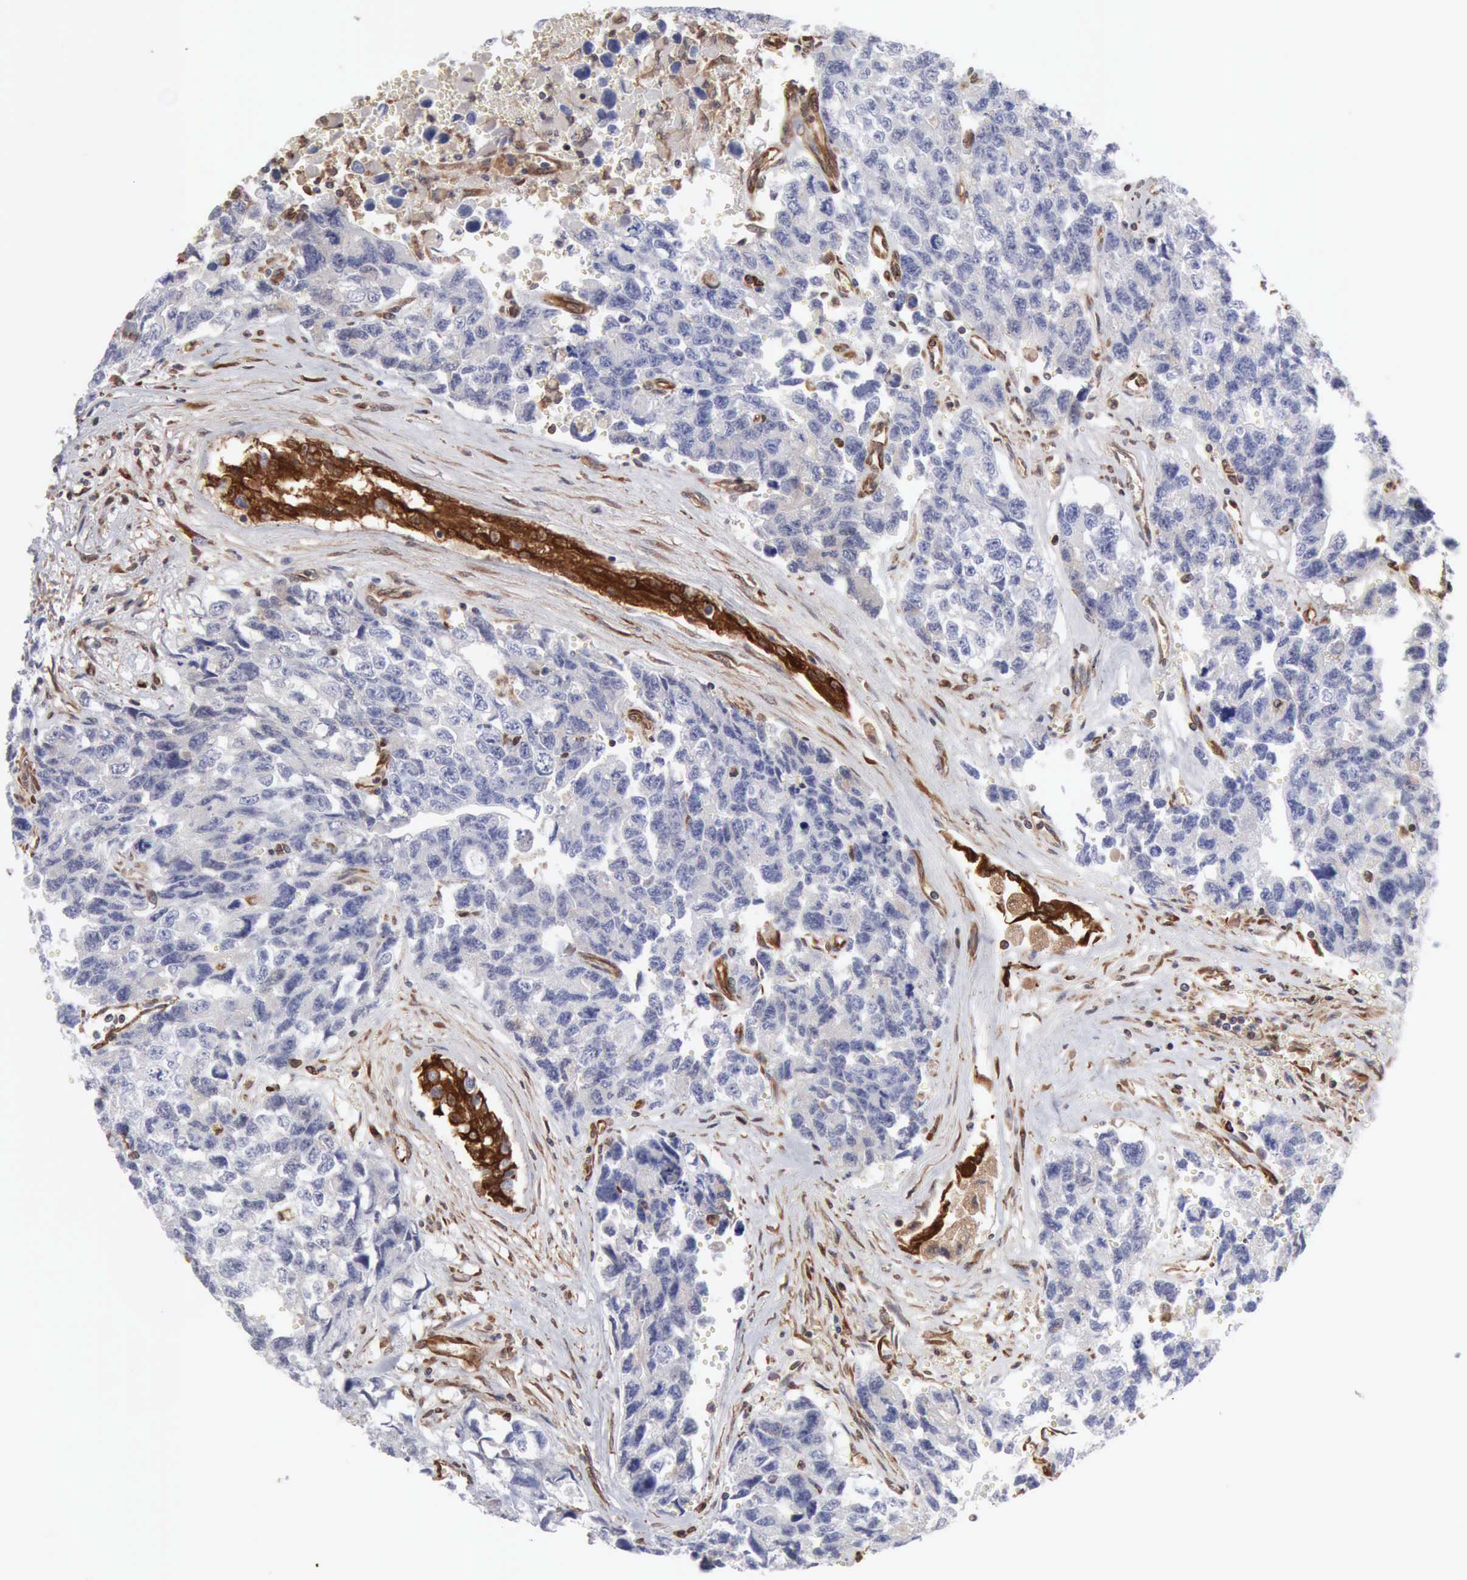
{"staining": {"intensity": "negative", "quantity": "none", "location": "none"}, "tissue": "testis cancer", "cell_type": "Tumor cells", "image_type": "cancer", "snomed": [{"axis": "morphology", "description": "Carcinoma, Embryonal, NOS"}, {"axis": "topography", "description": "Testis"}], "caption": "Immunohistochemical staining of human embryonal carcinoma (testis) demonstrates no significant positivity in tumor cells.", "gene": "APOL2", "patient": {"sex": "male", "age": 31}}